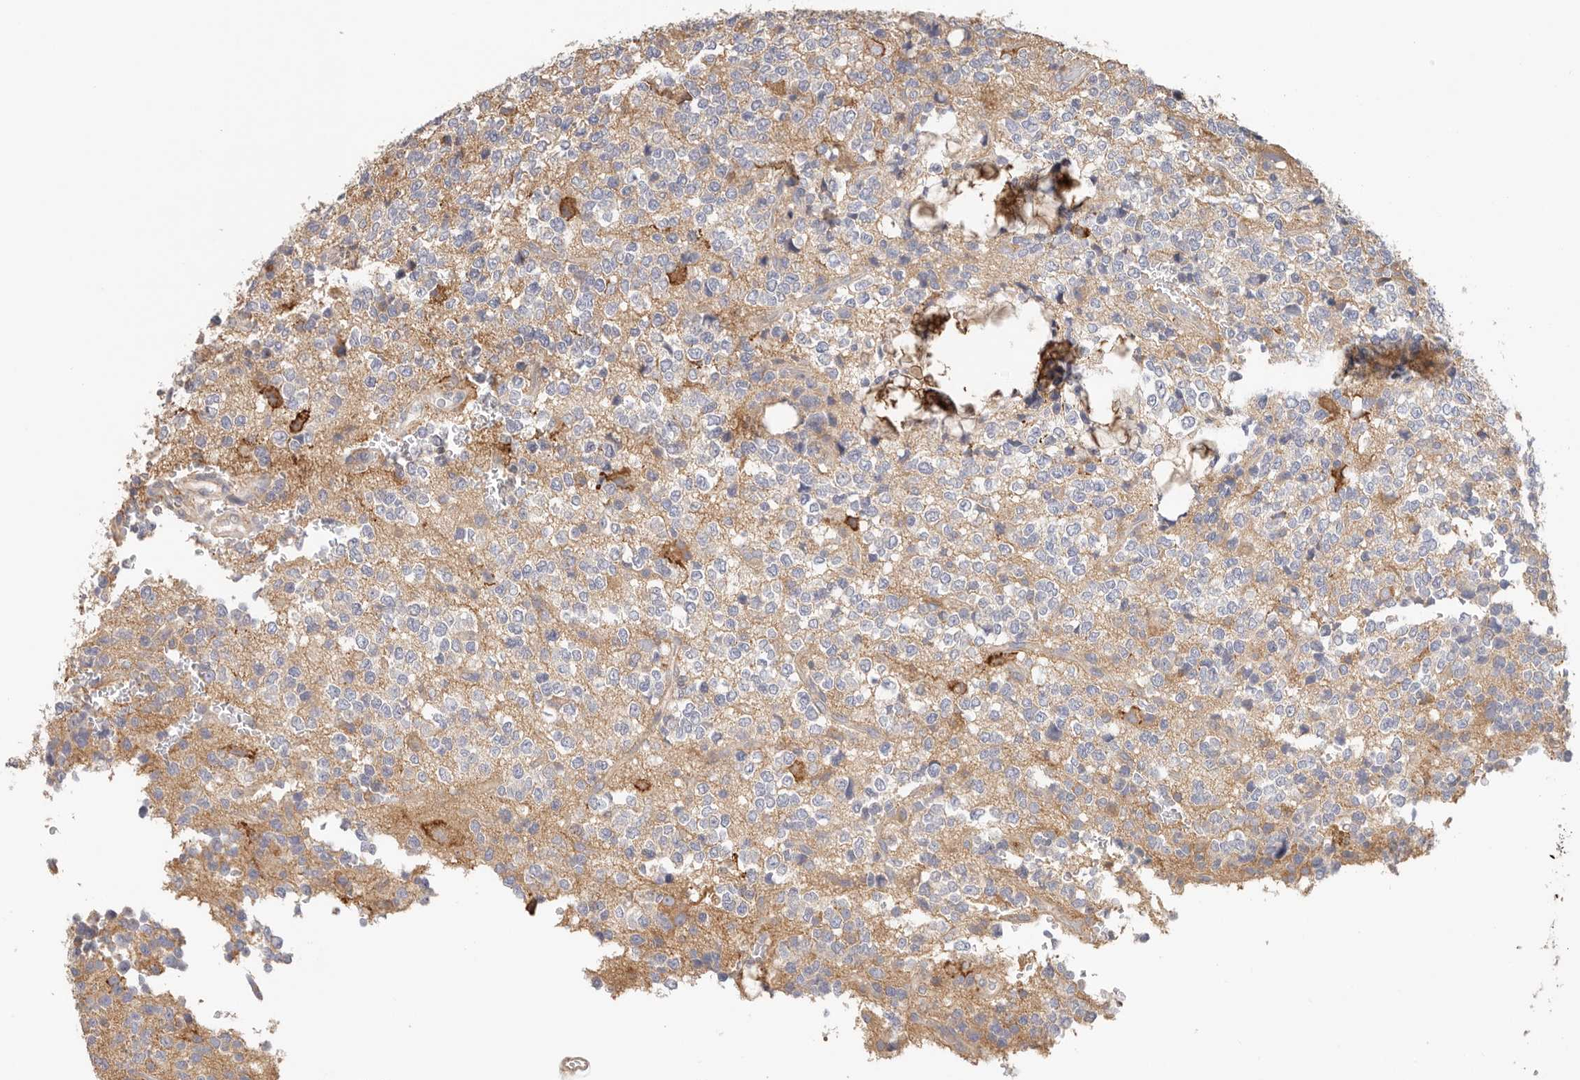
{"staining": {"intensity": "negative", "quantity": "none", "location": "none"}, "tissue": "glioma", "cell_type": "Tumor cells", "image_type": "cancer", "snomed": [{"axis": "morphology", "description": "Glioma, malignant, High grade"}, {"axis": "topography", "description": "Brain"}], "caption": "Histopathology image shows no significant protein staining in tumor cells of glioma. (Brightfield microscopy of DAB immunohistochemistry at high magnification).", "gene": "AFDN", "patient": {"sex": "female", "age": 62}}